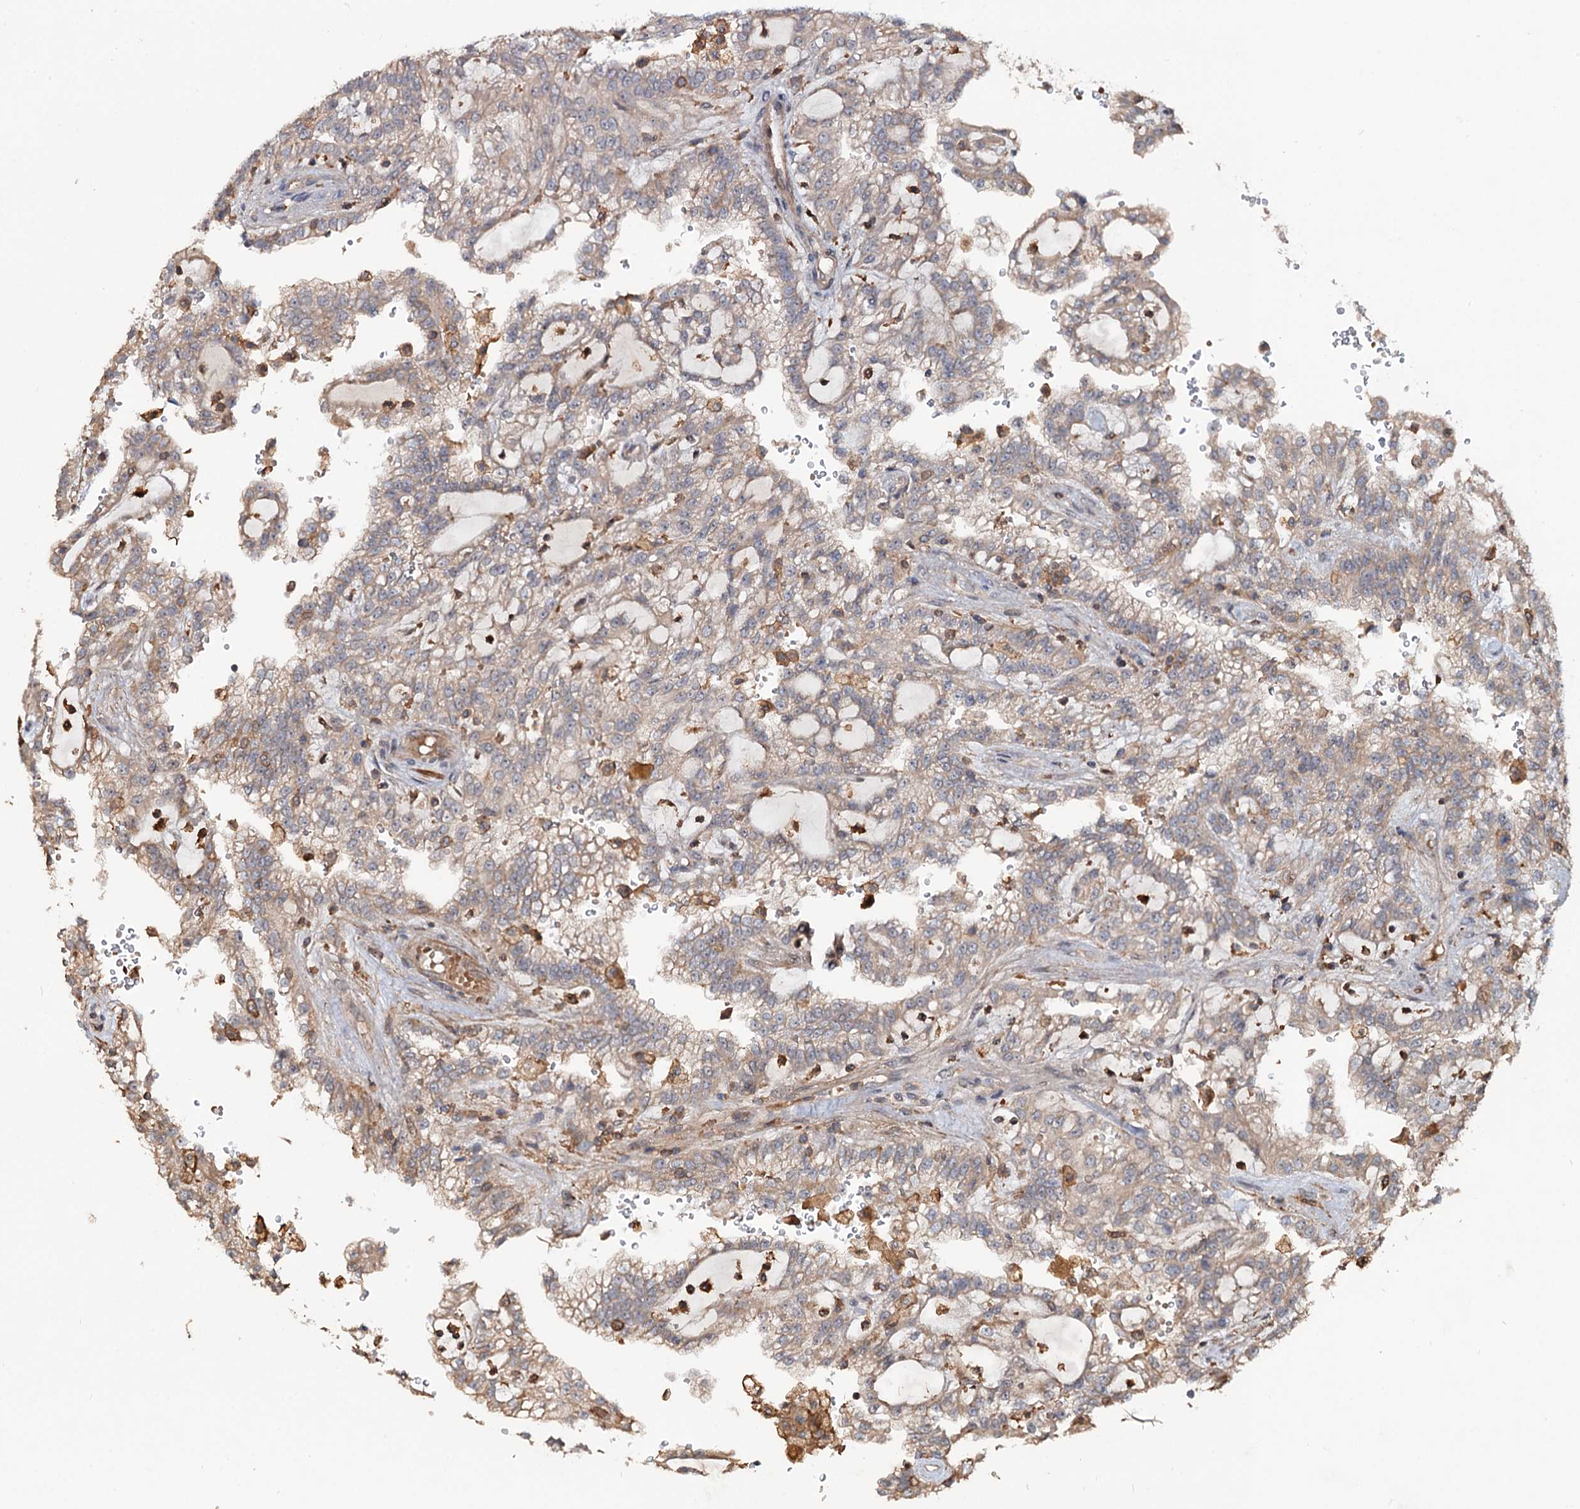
{"staining": {"intensity": "weak", "quantity": ">75%", "location": "cytoplasmic/membranous"}, "tissue": "renal cancer", "cell_type": "Tumor cells", "image_type": "cancer", "snomed": [{"axis": "morphology", "description": "Adenocarcinoma, NOS"}, {"axis": "topography", "description": "Kidney"}], "caption": "The image demonstrates a brown stain indicating the presence of a protein in the cytoplasmic/membranous of tumor cells in adenocarcinoma (renal). (Brightfield microscopy of DAB IHC at high magnification).", "gene": "GRIP1", "patient": {"sex": "male", "age": 63}}